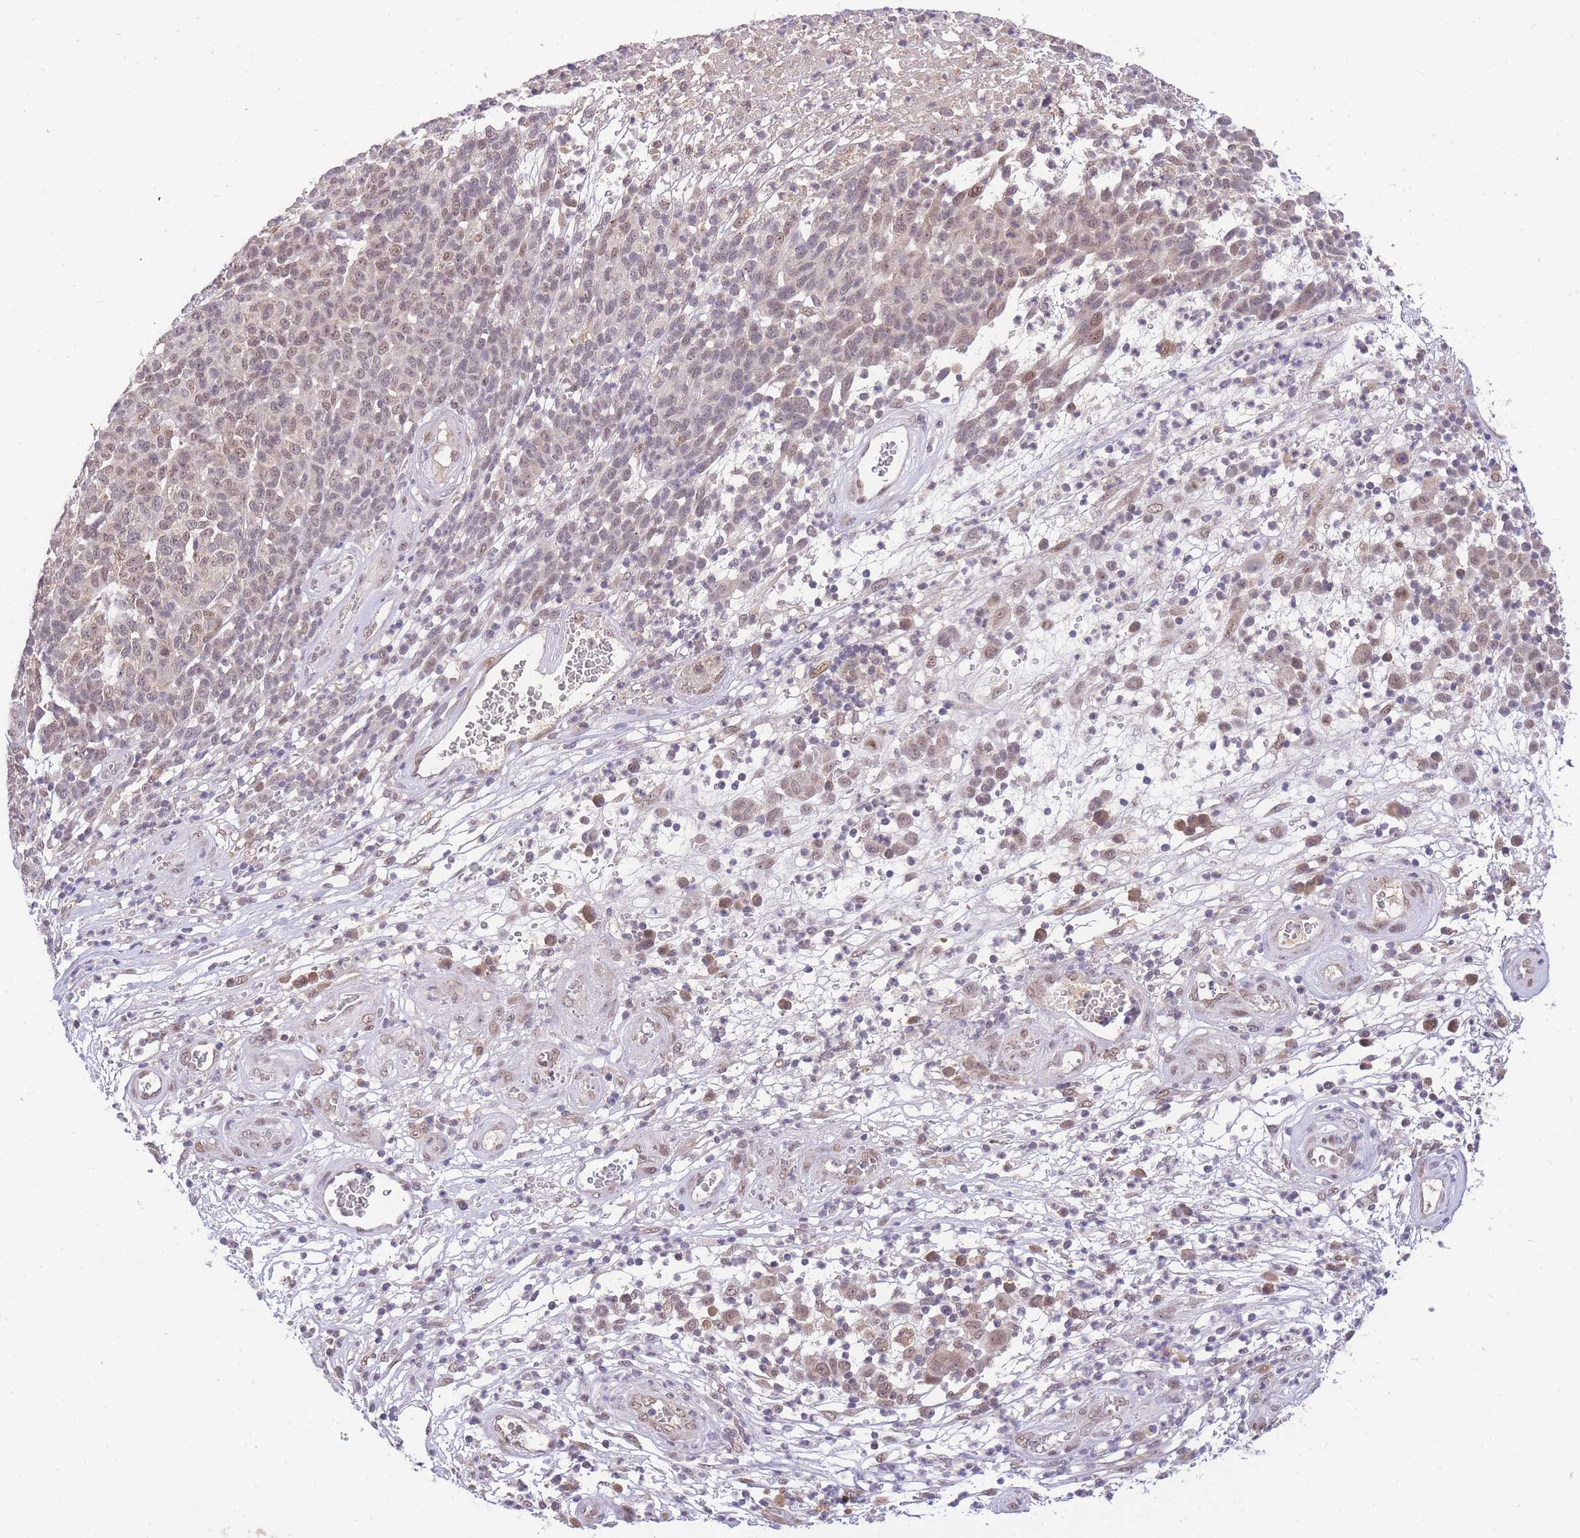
{"staining": {"intensity": "weak", "quantity": ">75%", "location": "cytoplasmic/membranous,nuclear"}, "tissue": "melanoma", "cell_type": "Tumor cells", "image_type": "cancer", "snomed": [{"axis": "morphology", "description": "Malignant melanoma, NOS"}, {"axis": "topography", "description": "Skin"}], "caption": "About >75% of tumor cells in malignant melanoma exhibit weak cytoplasmic/membranous and nuclear protein expression as visualized by brown immunohistochemical staining.", "gene": "PUS10", "patient": {"sex": "male", "age": 49}}